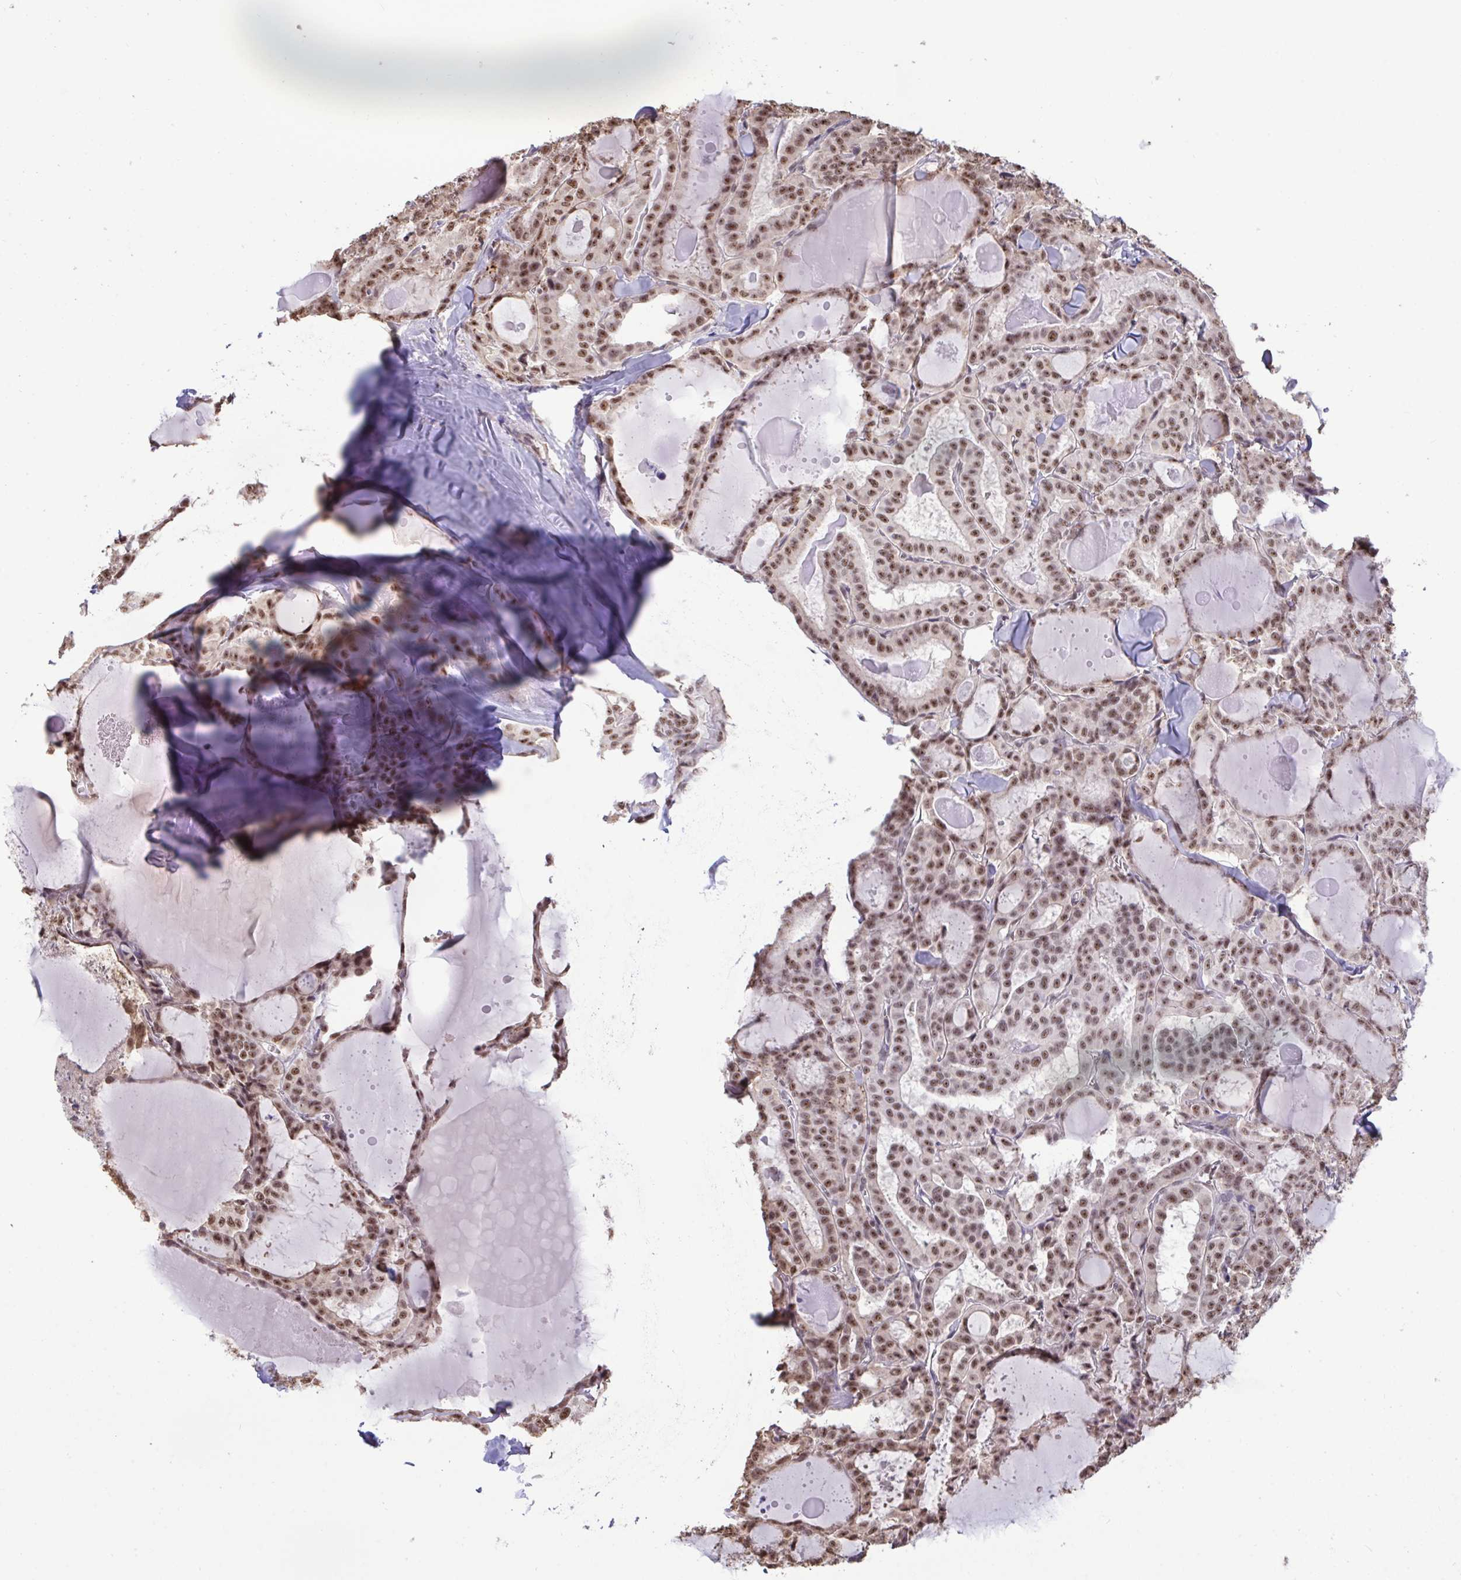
{"staining": {"intensity": "moderate", "quantity": ">75%", "location": "nuclear"}, "tissue": "thyroid cancer", "cell_type": "Tumor cells", "image_type": "cancer", "snomed": [{"axis": "morphology", "description": "Papillary adenocarcinoma, NOS"}, {"axis": "topography", "description": "Thyroid gland"}], "caption": "Immunohistochemical staining of thyroid papillary adenocarcinoma exhibits medium levels of moderate nuclear protein positivity in about >75% of tumor cells.", "gene": "PUF60", "patient": {"sex": "male", "age": 87}}